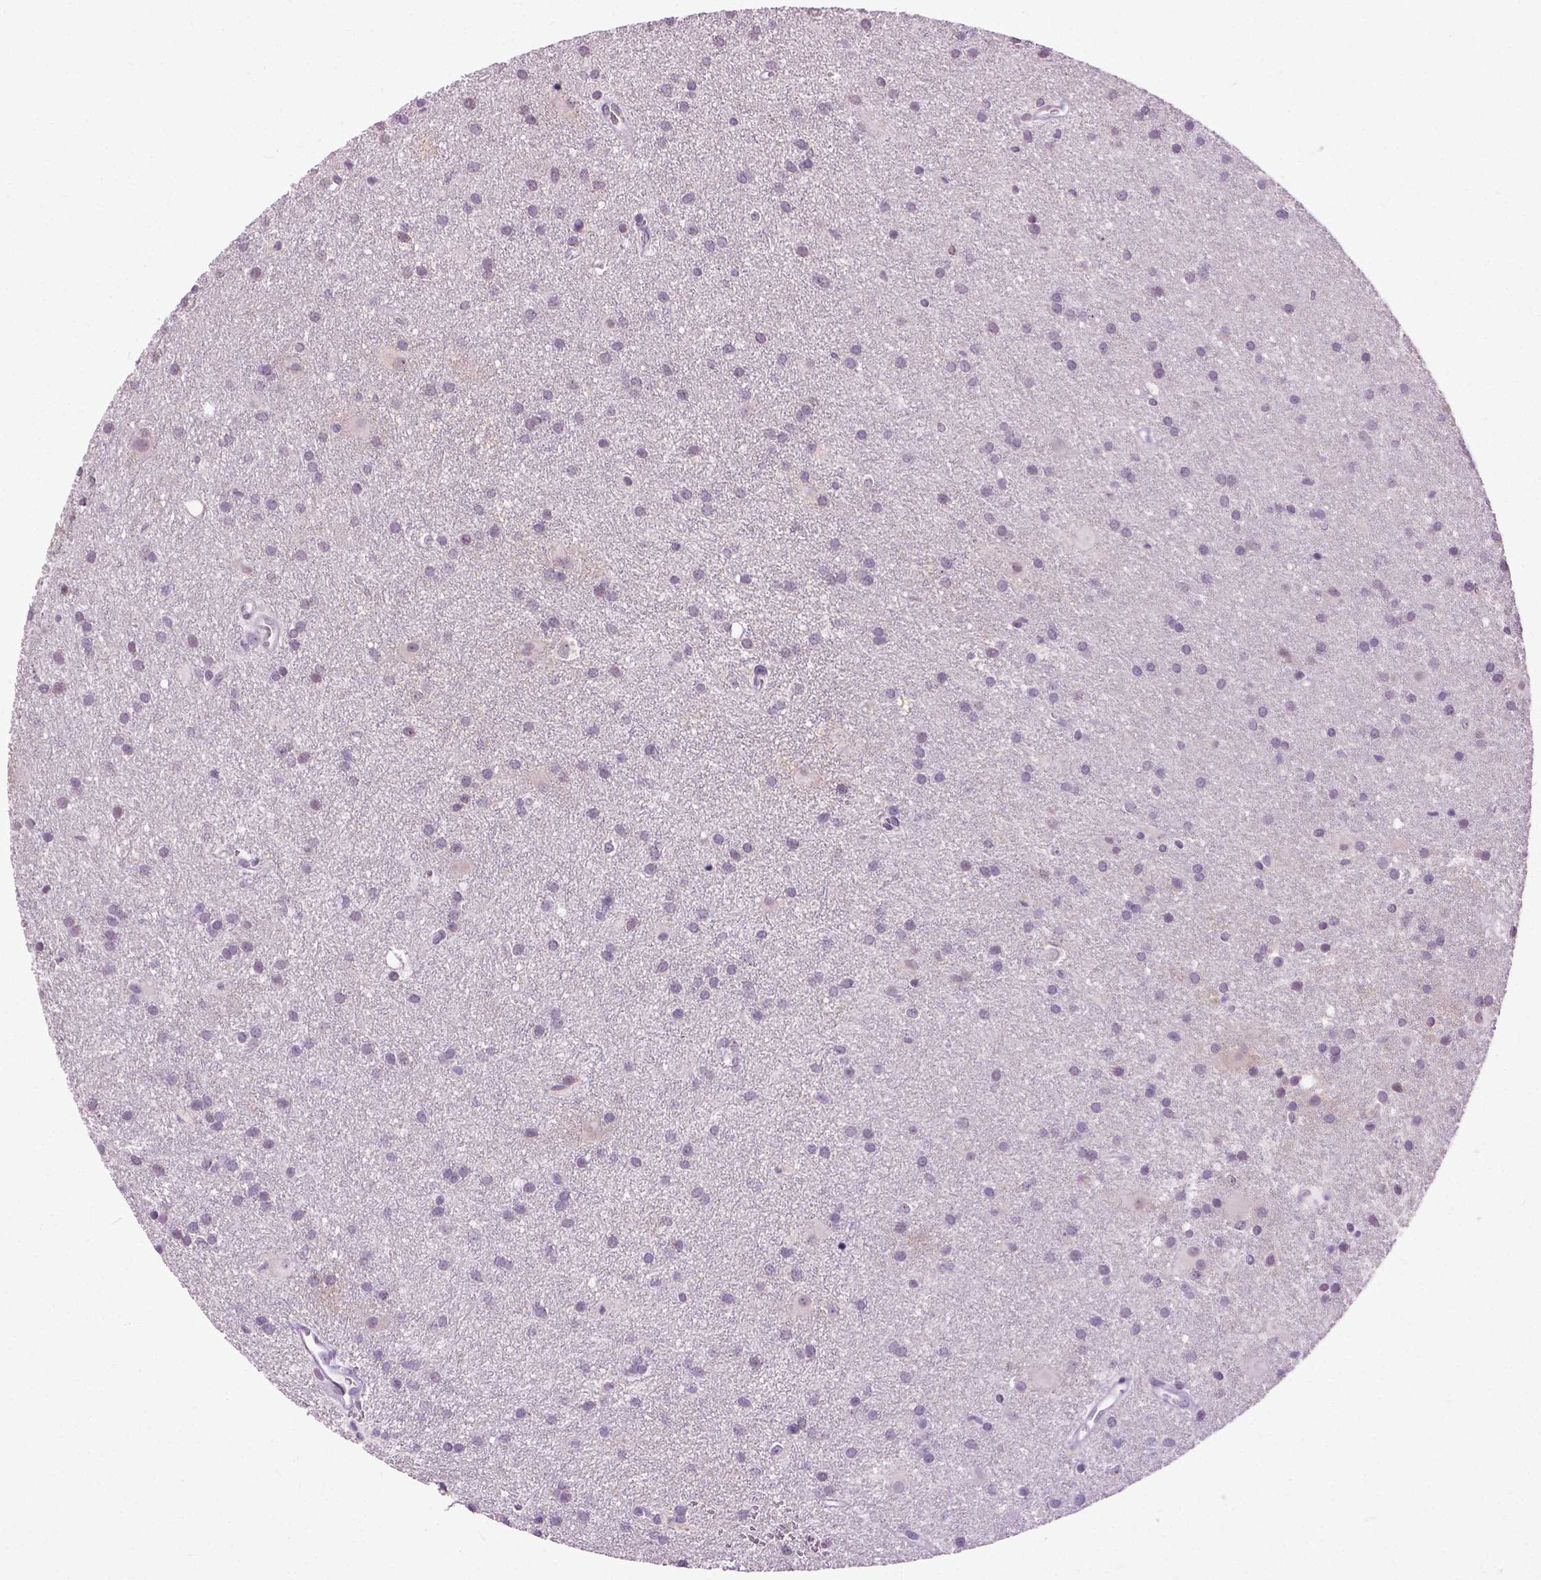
{"staining": {"intensity": "negative", "quantity": "none", "location": "none"}, "tissue": "glioma", "cell_type": "Tumor cells", "image_type": "cancer", "snomed": [{"axis": "morphology", "description": "Glioma, malignant, Low grade"}, {"axis": "topography", "description": "Brain"}], "caption": "Glioma was stained to show a protein in brown. There is no significant staining in tumor cells.", "gene": "GPR37L1", "patient": {"sex": "male", "age": 58}}